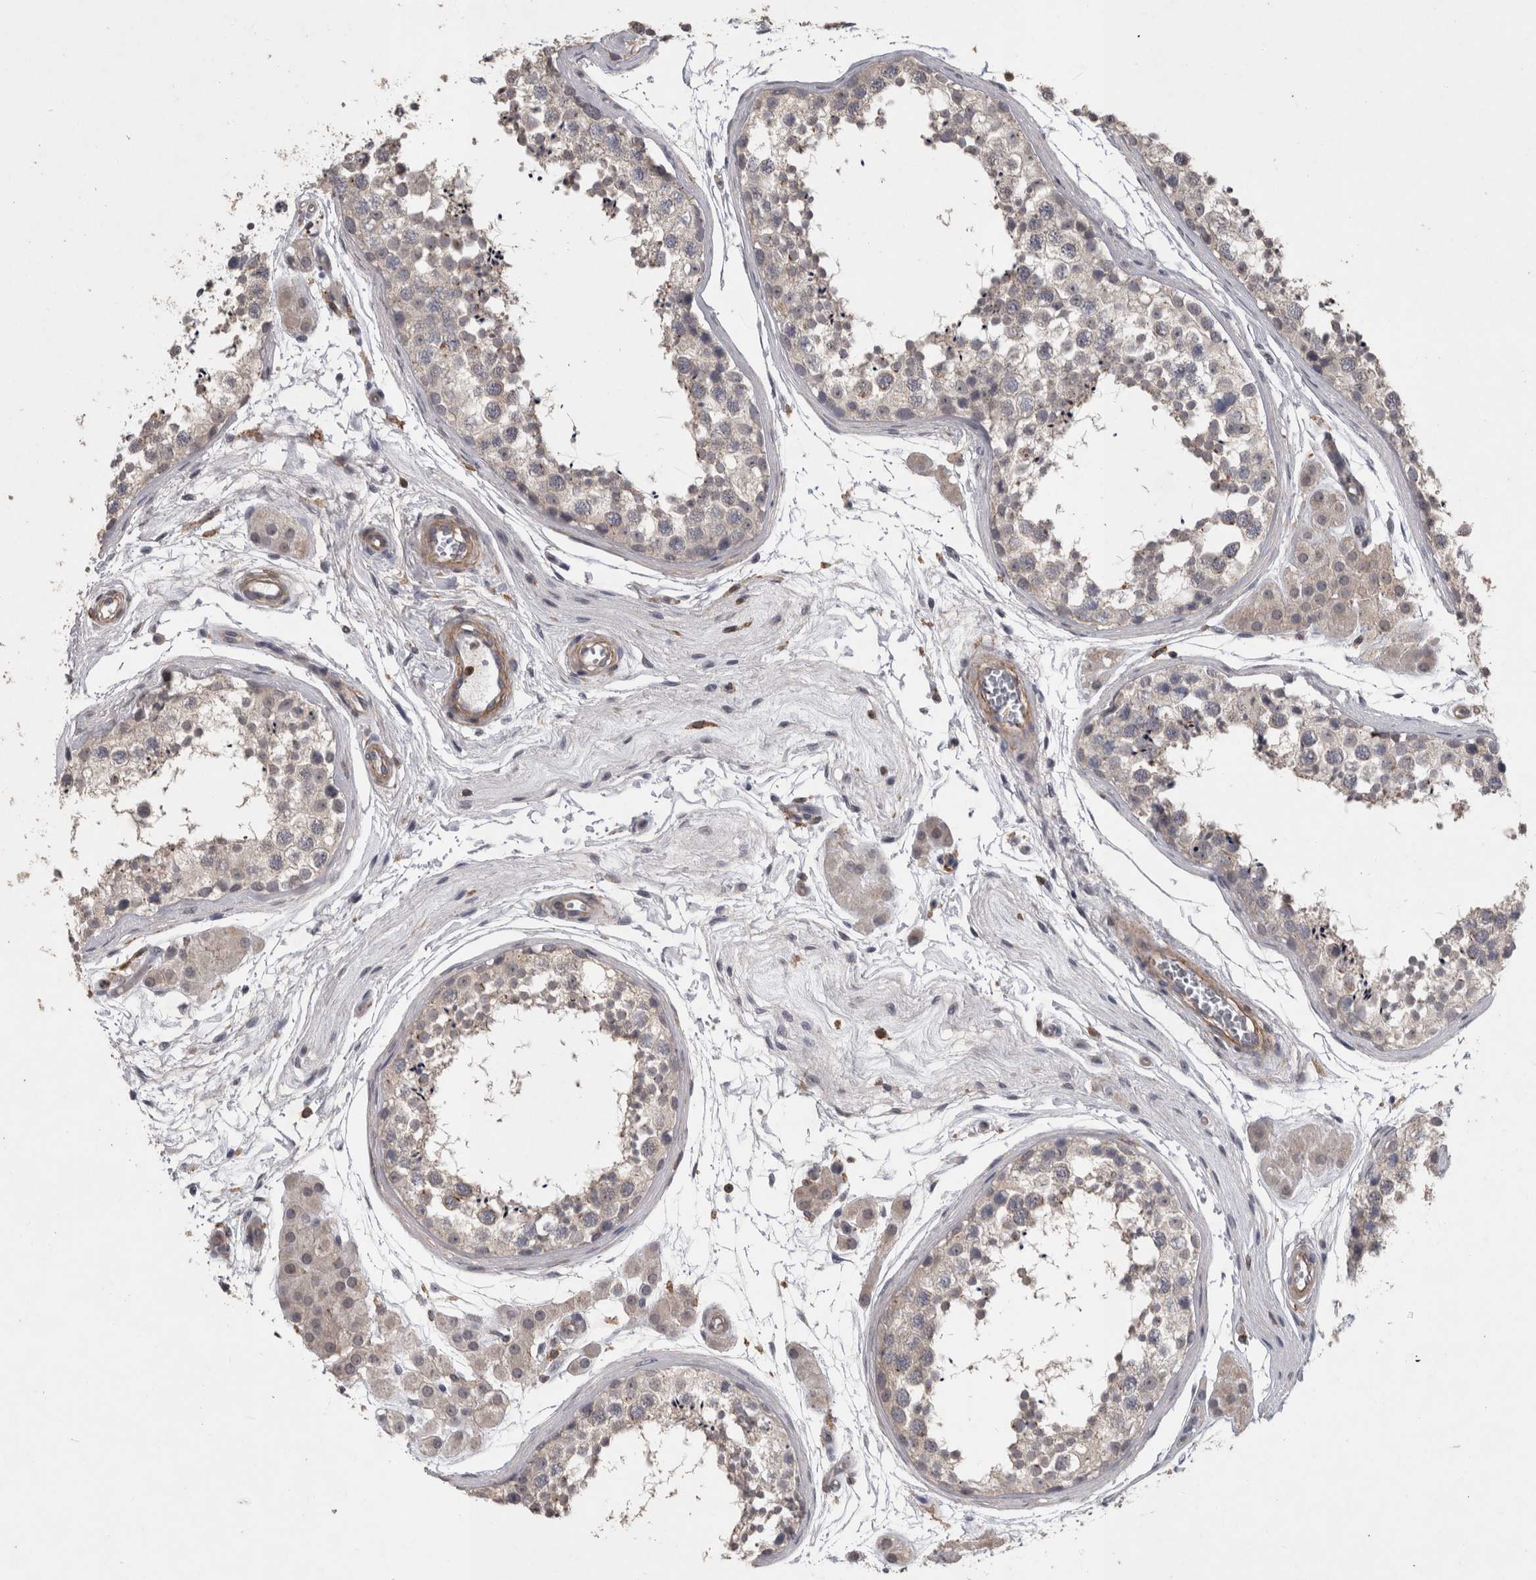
{"staining": {"intensity": "weak", "quantity": "25%-75%", "location": "cytoplasmic/membranous"}, "tissue": "testis", "cell_type": "Cells in seminiferous ducts", "image_type": "normal", "snomed": [{"axis": "morphology", "description": "Normal tissue, NOS"}, {"axis": "topography", "description": "Testis"}], "caption": "Immunohistochemical staining of unremarkable testis displays weak cytoplasmic/membranous protein positivity in about 25%-75% of cells in seminiferous ducts.", "gene": "SPATA48", "patient": {"sex": "male", "age": 56}}